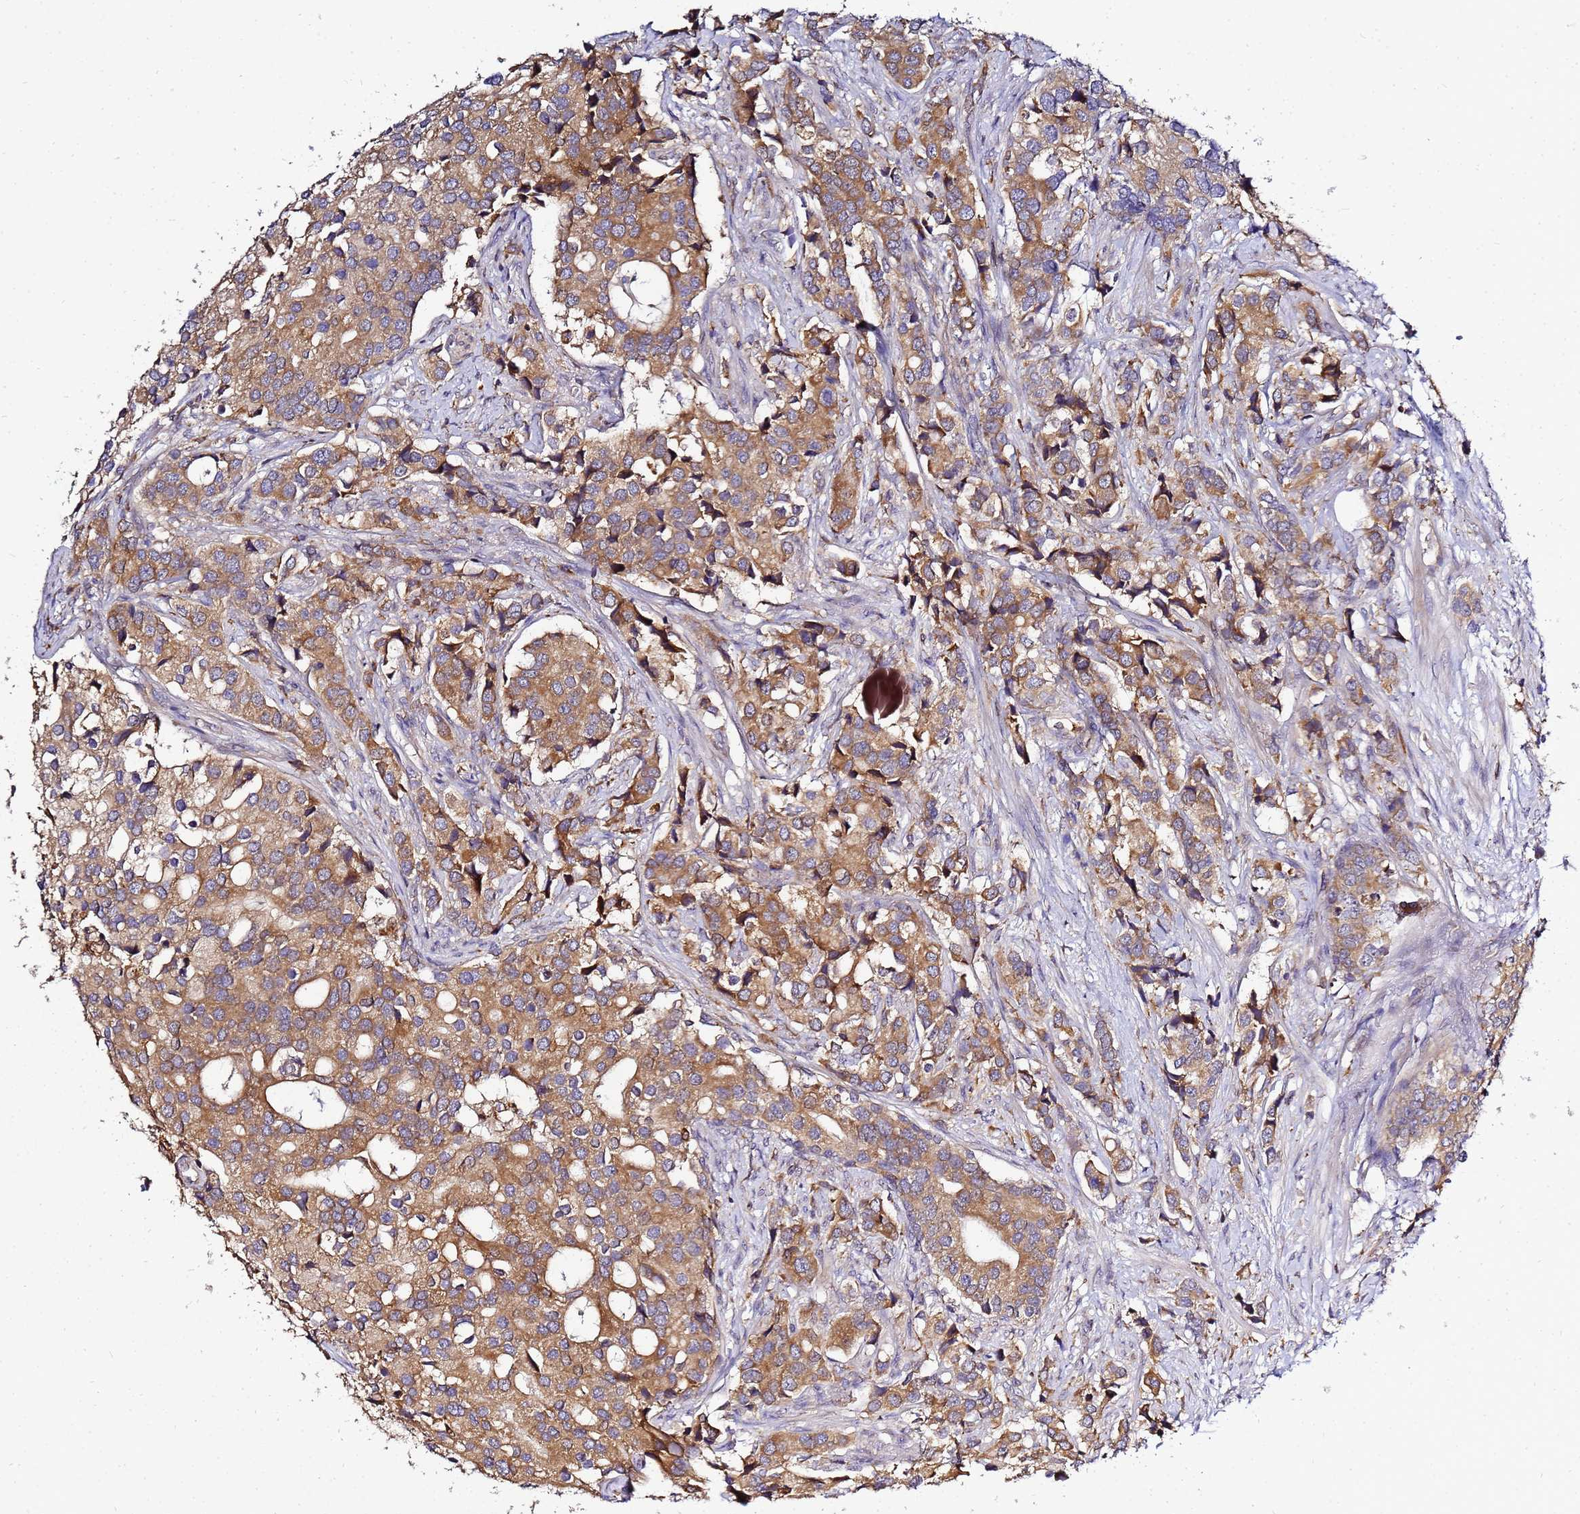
{"staining": {"intensity": "moderate", "quantity": ">75%", "location": "cytoplasmic/membranous"}, "tissue": "prostate cancer", "cell_type": "Tumor cells", "image_type": "cancer", "snomed": [{"axis": "morphology", "description": "Adenocarcinoma, High grade"}, {"axis": "topography", "description": "Prostate"}], "caption": "DAB (3,3'-diaminobenzidine) immunohistochemical staining of prostate cancer (adenocarcinoma (high-grade)) demonstrates moderate cytoplasmic/membranous protein positivity in about >75% of tumor cells.", "gene": "ADPGK", "patient": {"sex": "male", "age": 62}}